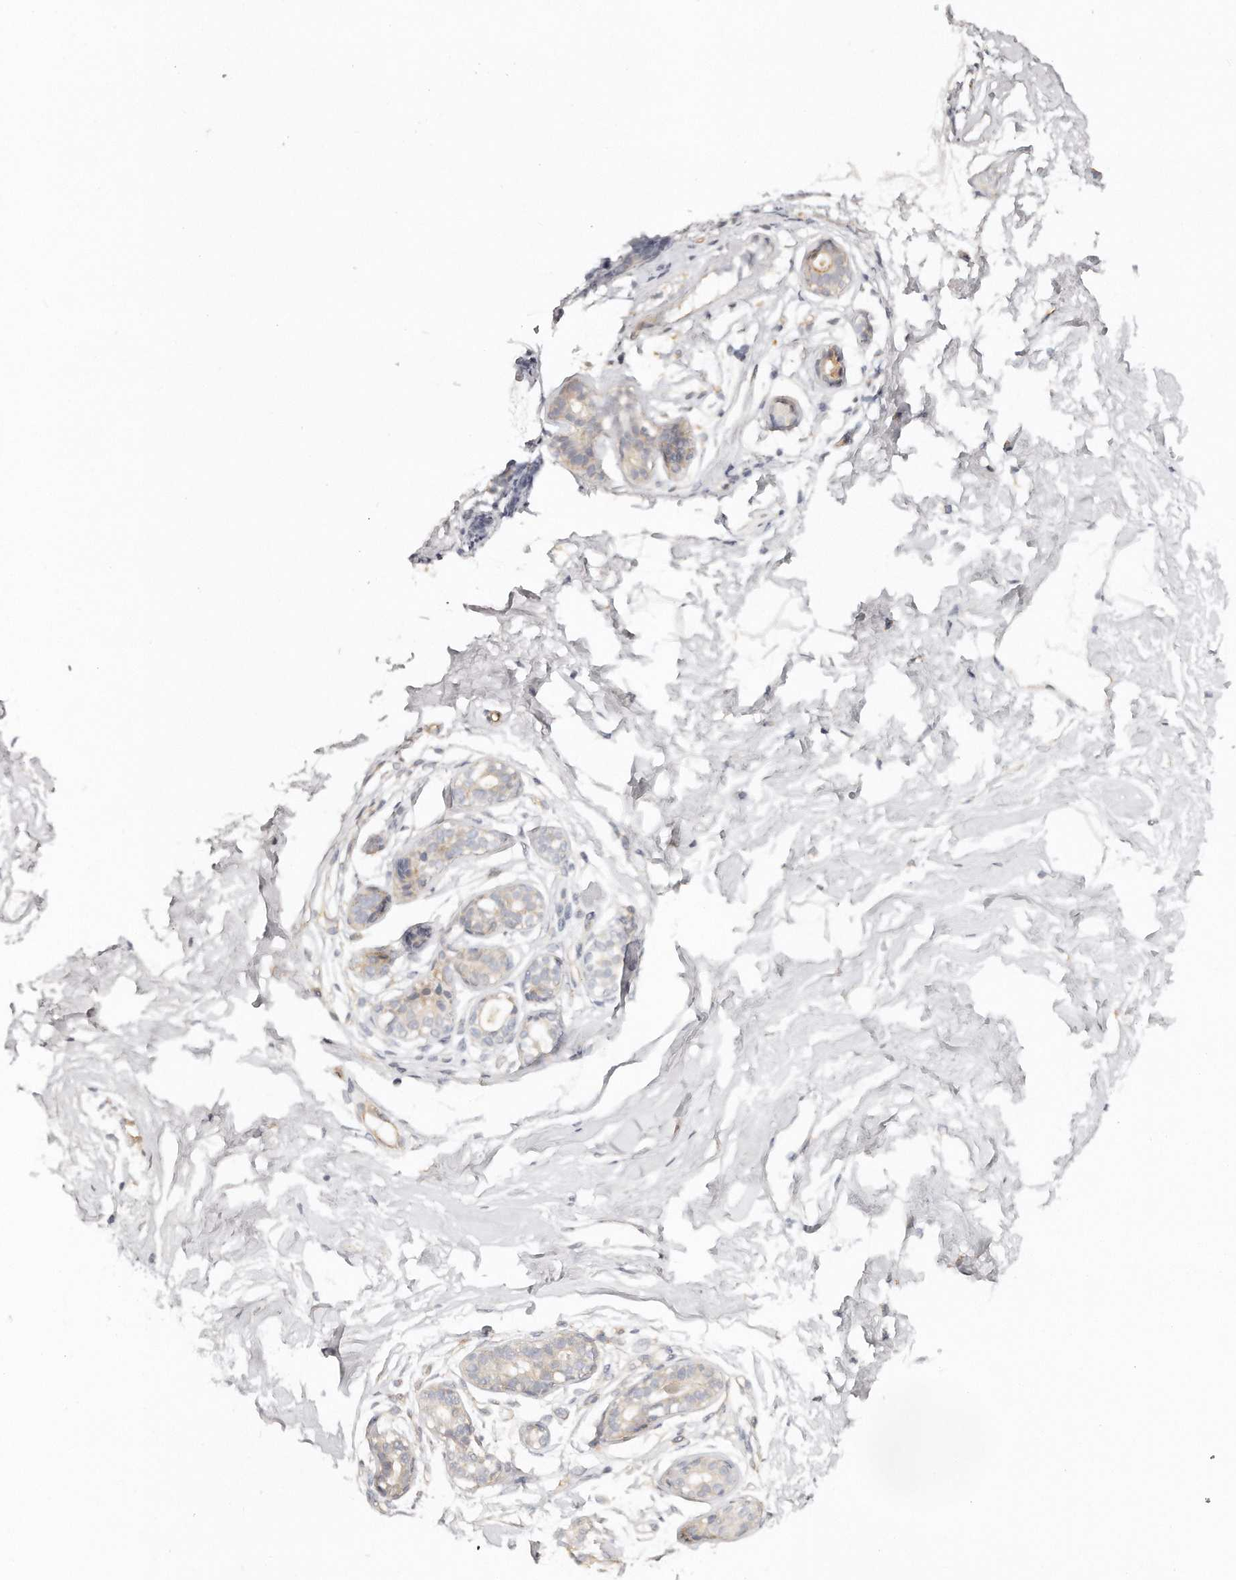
{"staining": {"intensity": "weak", "quantity": "<25%", "location": "cytoplasmic/membranous"}, "tissue": "breast", "cell_type": "Adipocytes", "image_type": "normal", "snomed": [{"axis": "morphology", "description": "Normal tissue, NOS"}, {"axis": "morphology", "description": "Adenoma, NOS"}, {"axis": "topography", "description": "Breast"}], "caption": "A photomicrograph of human breast is negative for staining in adipocytes. (DAB immunohistochemistry with hematoxylin counter stain).", "gene": "TTLL4", "patient": {"sex": "female", "age": 23}}